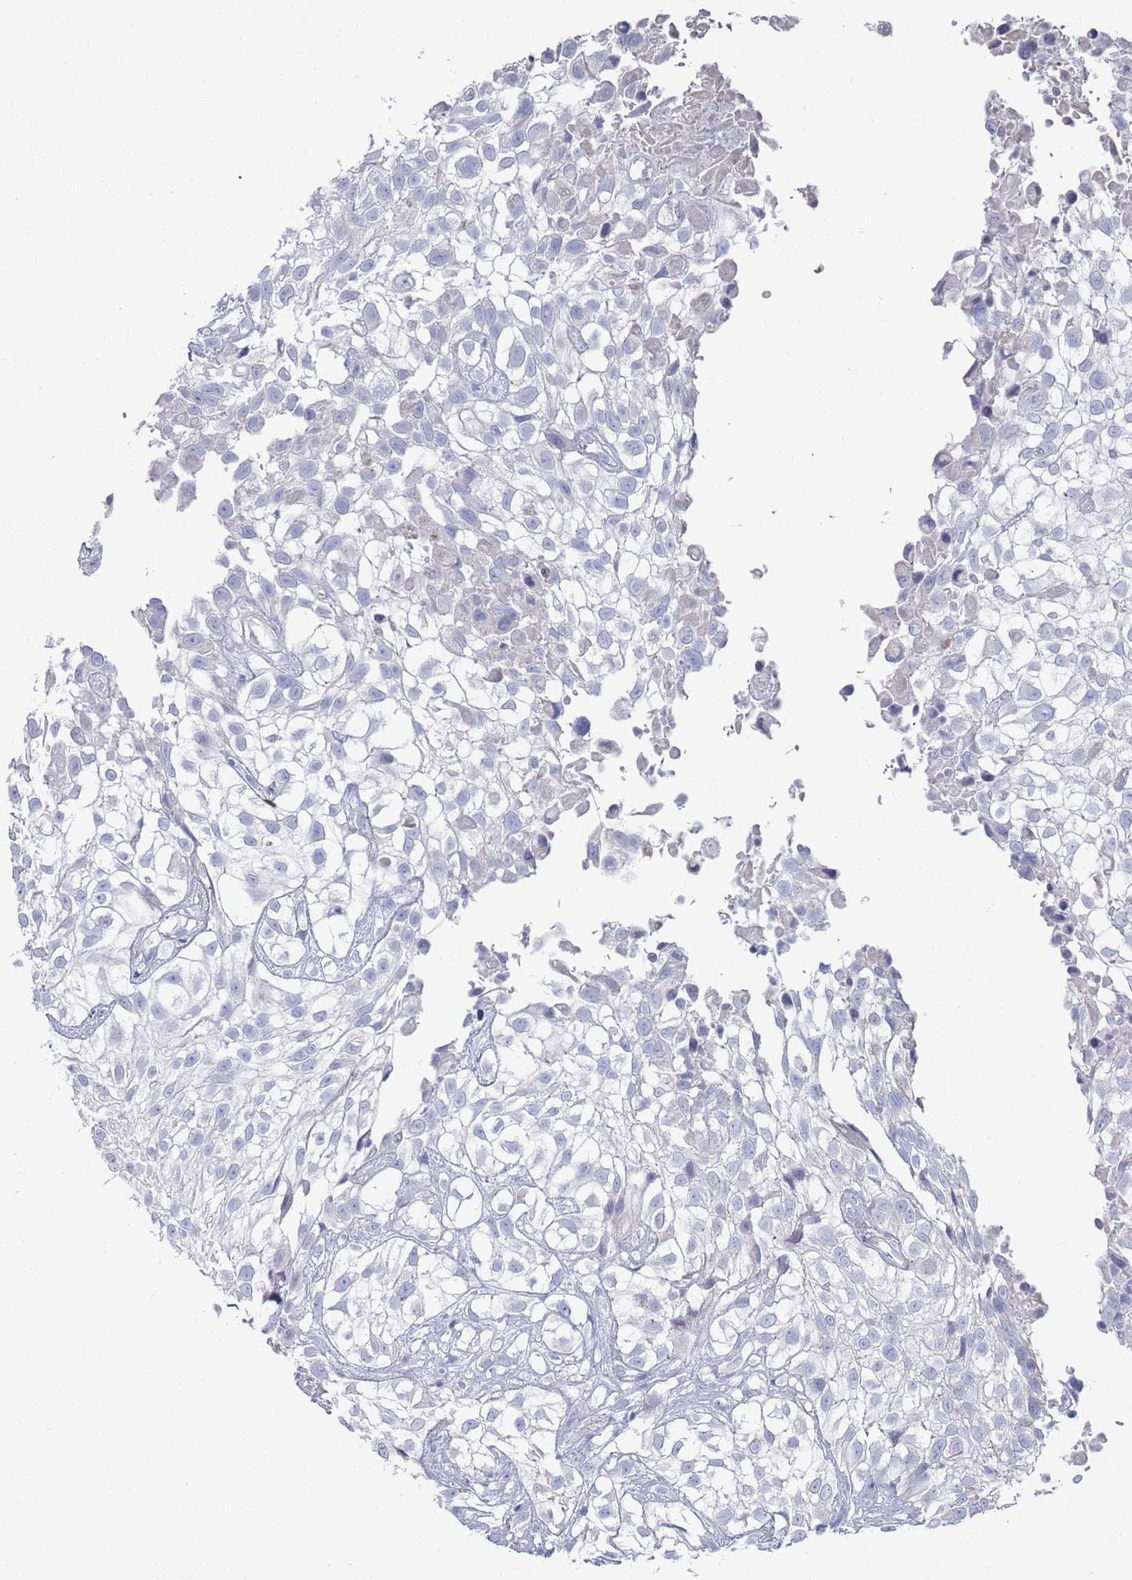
{"staining": {"intensity": "negative", "quantity": "none", "location": "none"}, "tissue": "urothelial cancer", "cell_type": "Tumor cells", "image_type": "cancer", "snomed": [{"axis": "morphology", "description": "Urothelial carcinoma, High grade"}, {"axis": "topography", "description": "Urinary bladder"}], "caption": "Tumor cells show no significant protein staining in urothelial cancer.", "gene": "MAT1A", "patient": {"sex": "male", "age": 56}}